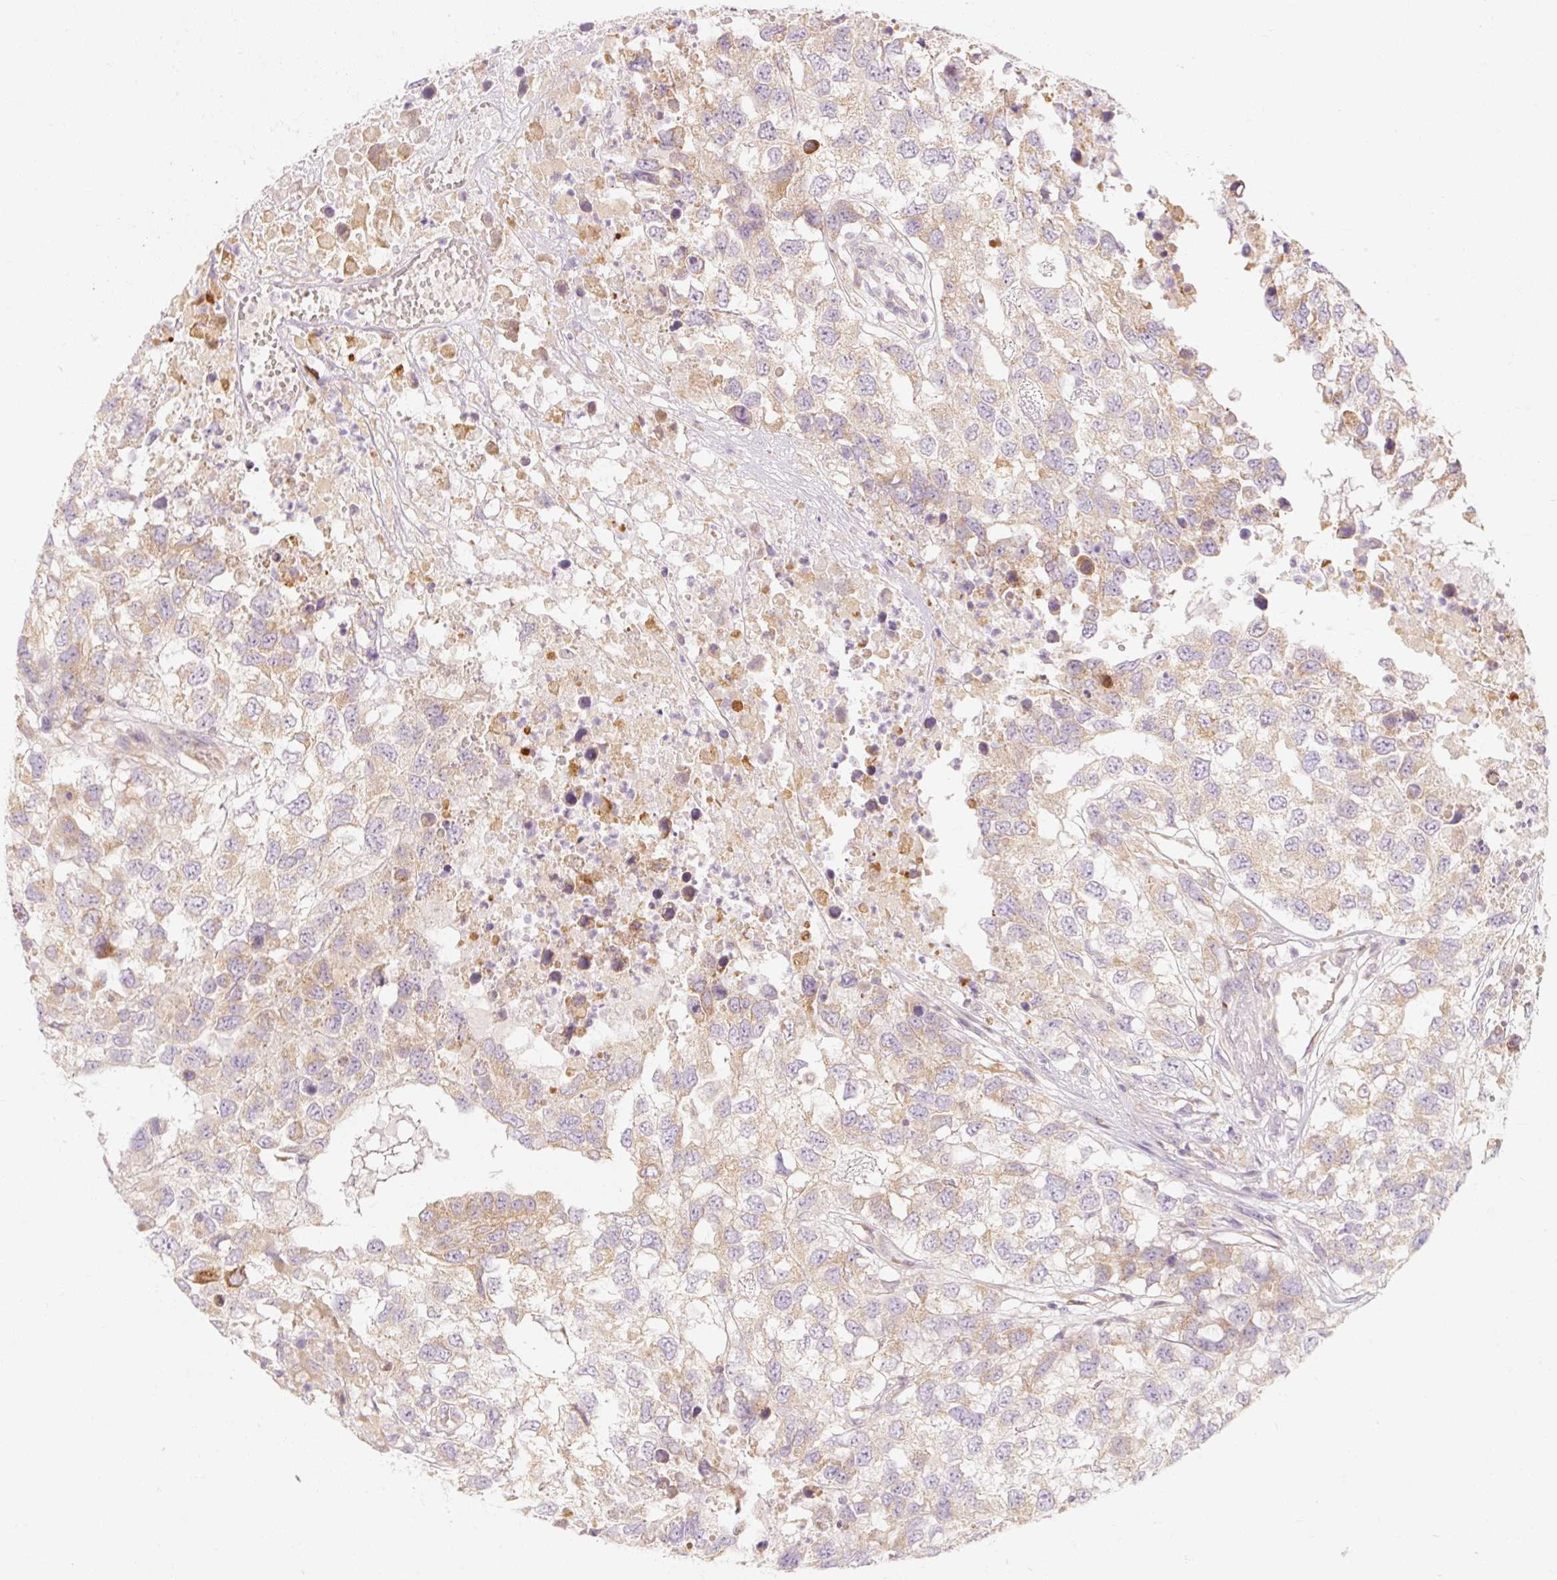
{"staining": {"intensity": "weak", "quantity": ">75%", "location": "cytoplasmic/membranous"}, "tissue": "testis cancer", "cell_type": "Tumor cells", "image_type": "cancer", "snomed": [{"axis": "morphology", "description": "Carcinoma, Embryonal, NOS"}, {"axis": "topography", "description": "Testis"}], "caption": "This is a micrograph of immunohistochemistry (IHC) staining of testis cancer (embryonal carcinoma), which shows weak expression in the cytoplasmic/membranous of tumor cells.", "gene": "MYO1D", "patient": {"sex": "male", "age": 83}}